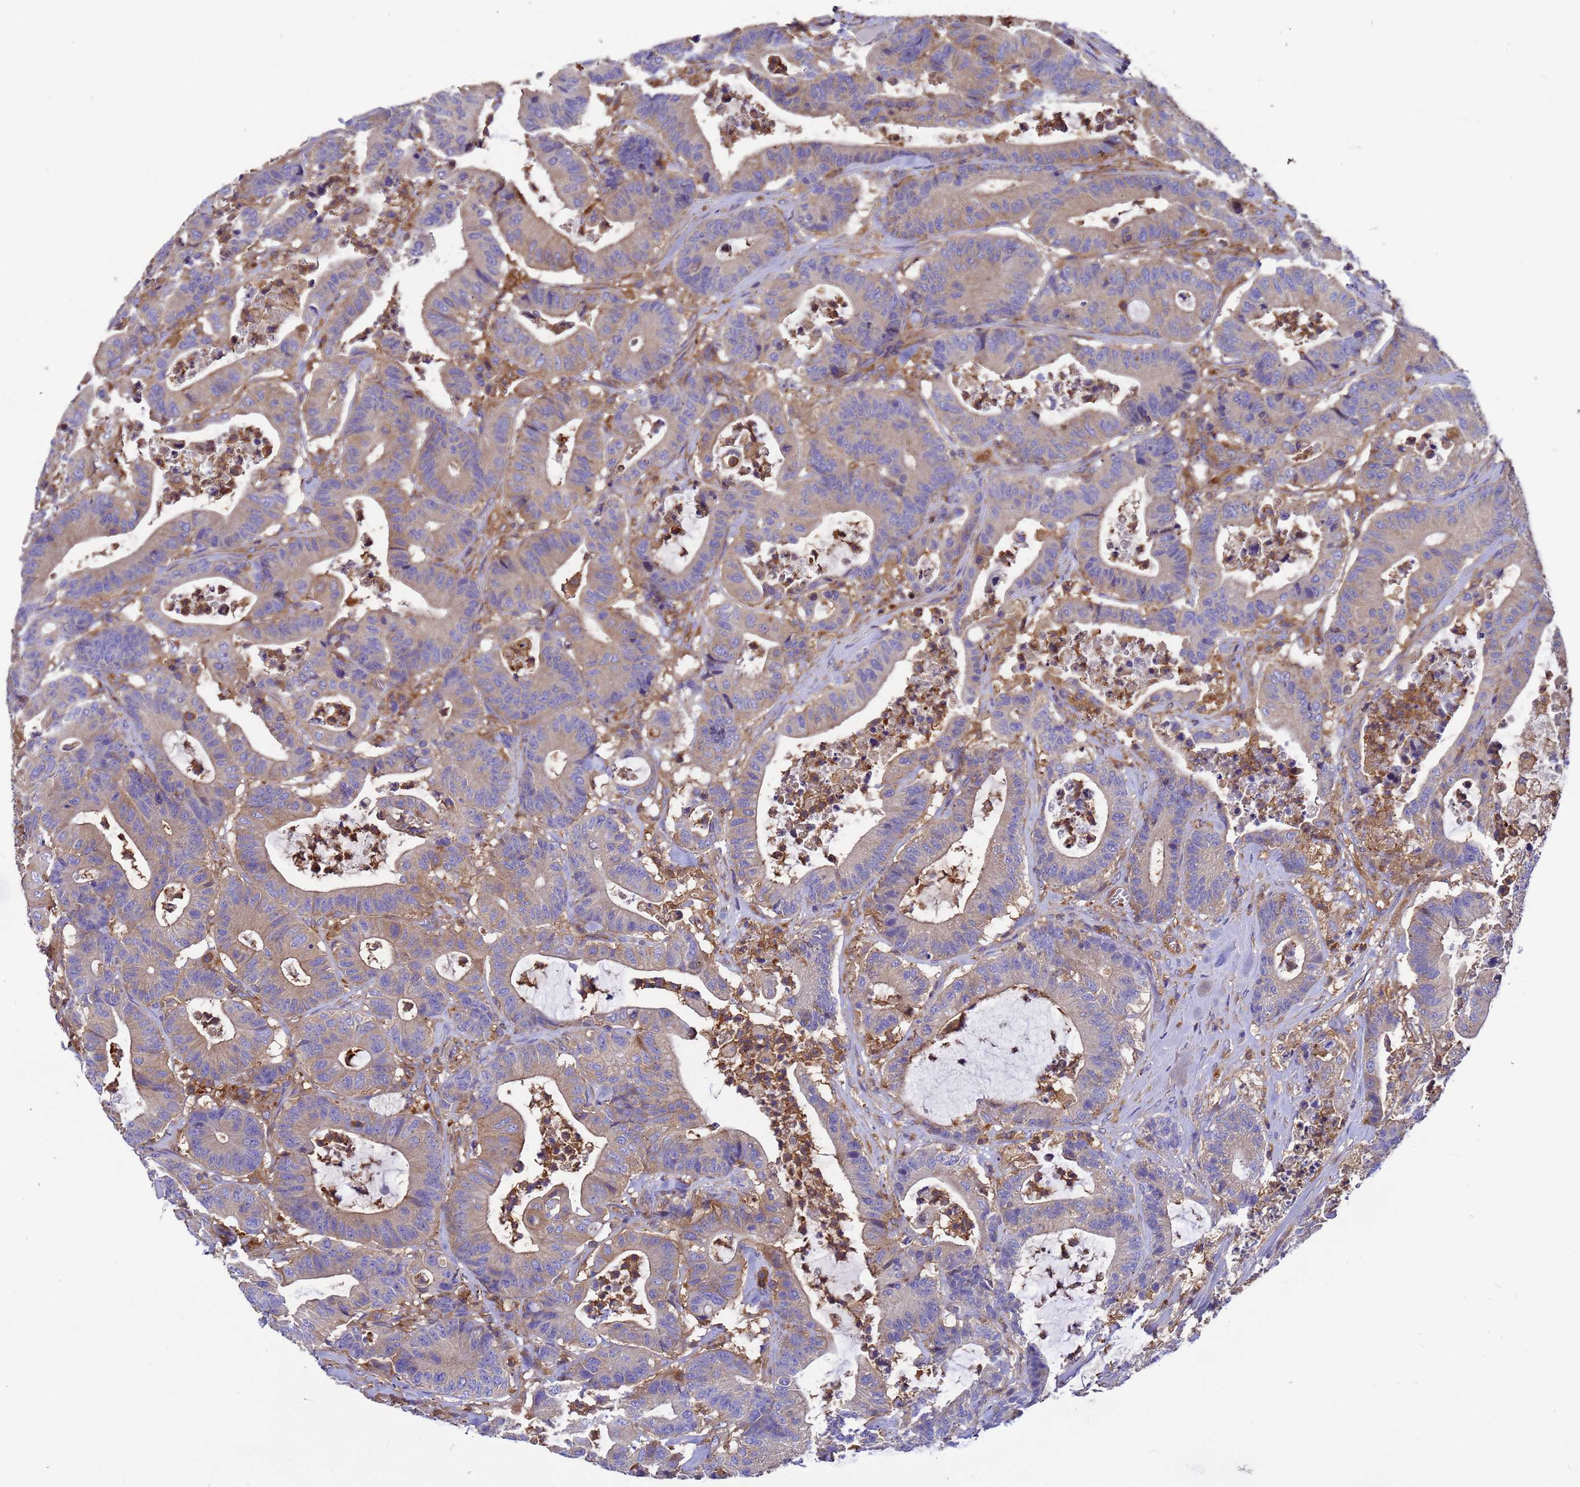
{"staining": {"intensity": "weak", "quantity": "25%-75%", "location": "cytoplasmic/membranous"}, "tissue": "colorectal cancer", "cell_type": "Tumor cells", "image_type": "cancer", "snomed": [{"axis": "morphology", "description": "Adenocarcinoma, NOS"}, {"axis": "topography", "description": "Colon"}], "caption": "Colorectal cancer (adenocarcinoma) stained with a brown dye demonstrates weak cytoplasmic/membranous positive expression in approximately 25%-75% of tumor cells.", "gene": "ZNF235", "patient": {"sex": "female", "age": 84}}